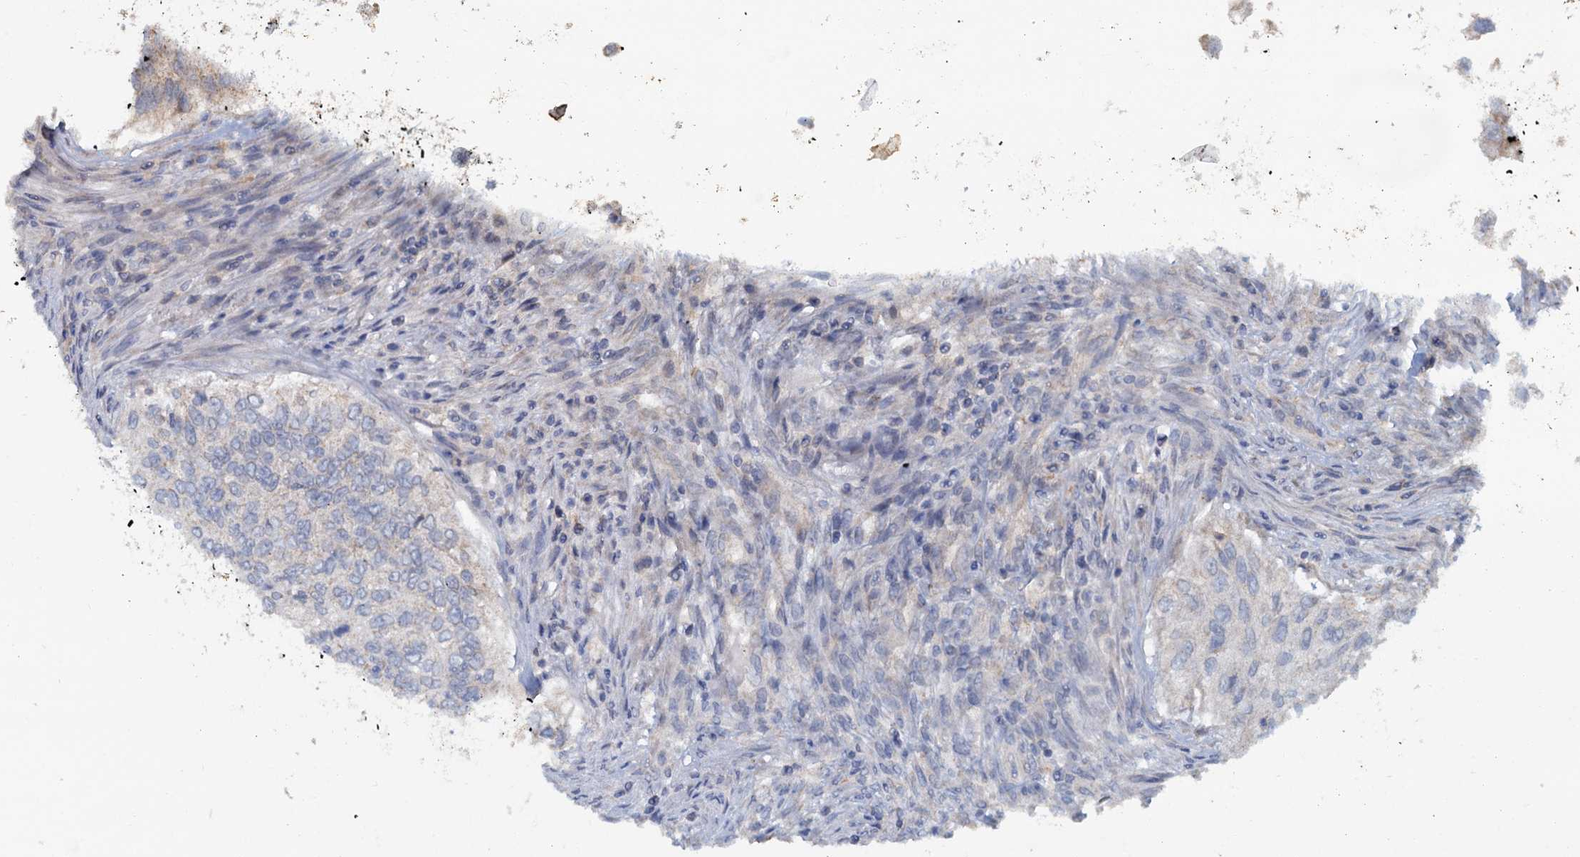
{"staining": {"intensity": "negative", "quantity": "none", "location": "none"}, "tissue": "urothelial cancer", "cell_type": "Tumor cells", "image_type": "cancer", "snomed": [{"axis": "morphology", "description": "Urothelial carcinoma, High grade"}, {"axis": "topography", "description": "Urinary bladder"}], "caption": "Protein analysis of high-grade urothelial carcinoma demonstrates no significant expression in tumor cells.", "gene": "FUNDC1", "patient": {"sex": "female", "age": 60}}